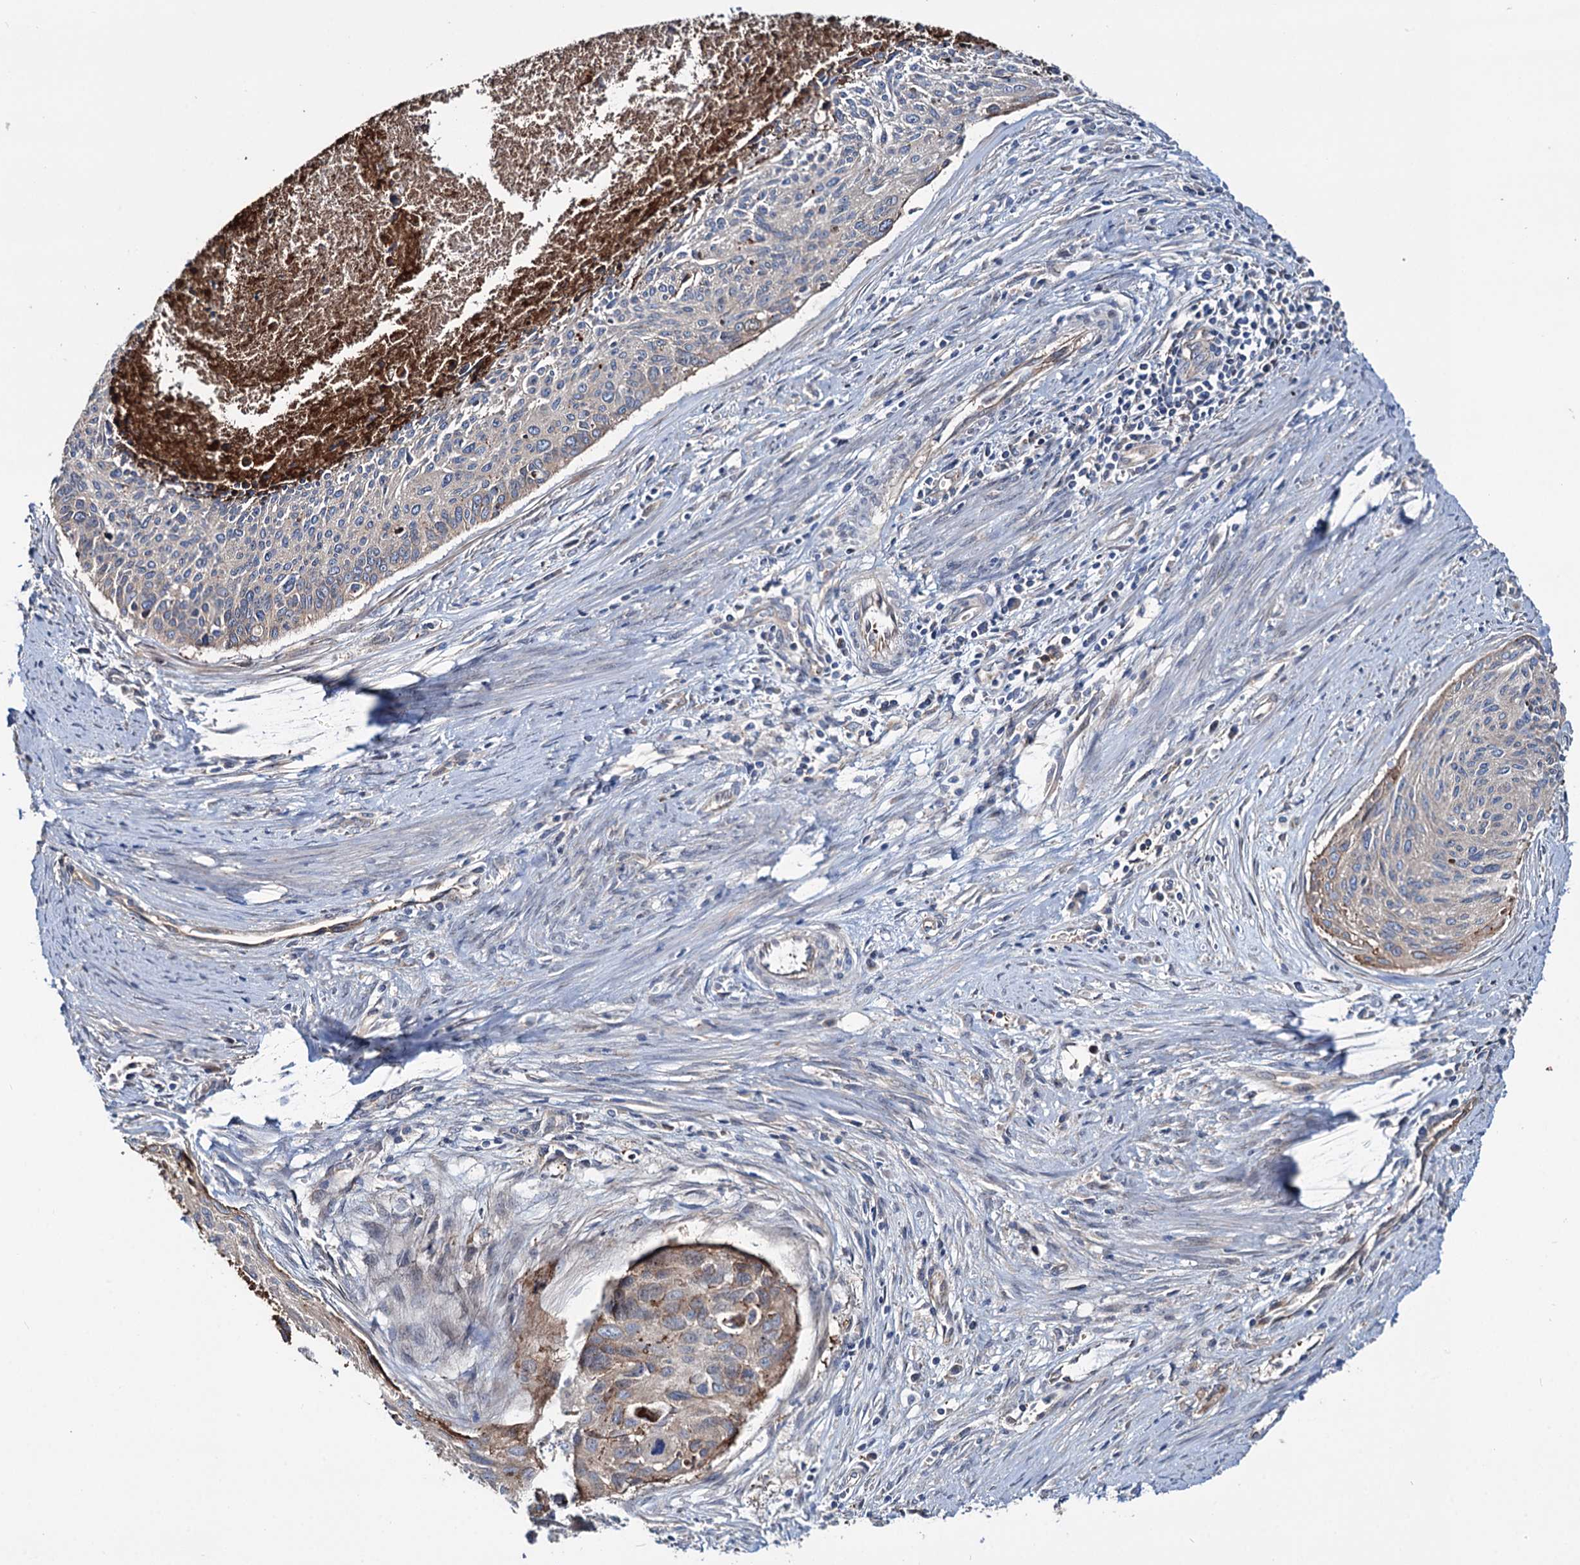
{"staining": {"intensity": "moderate", "quantity": "<25%", "location": "cytoplasmic/membranous"}, "tissue": "cervical cancer", "cell_type": "Tumor cells", "image_type": "cancer", "snomed": [{"axis": "morphology", "description": "Squamous cell carcinoma, NOS"}, {"axis": "topography", "description": "Cervix"}], "caption": "This is an image of IHC staining of cervical squamous cell carcinoma, which shows moderate expression in the cytoplasmic/membranous of tumor cells.", "gene": "PTDSS2", "patient": {"sex": "female", "age": 55}}